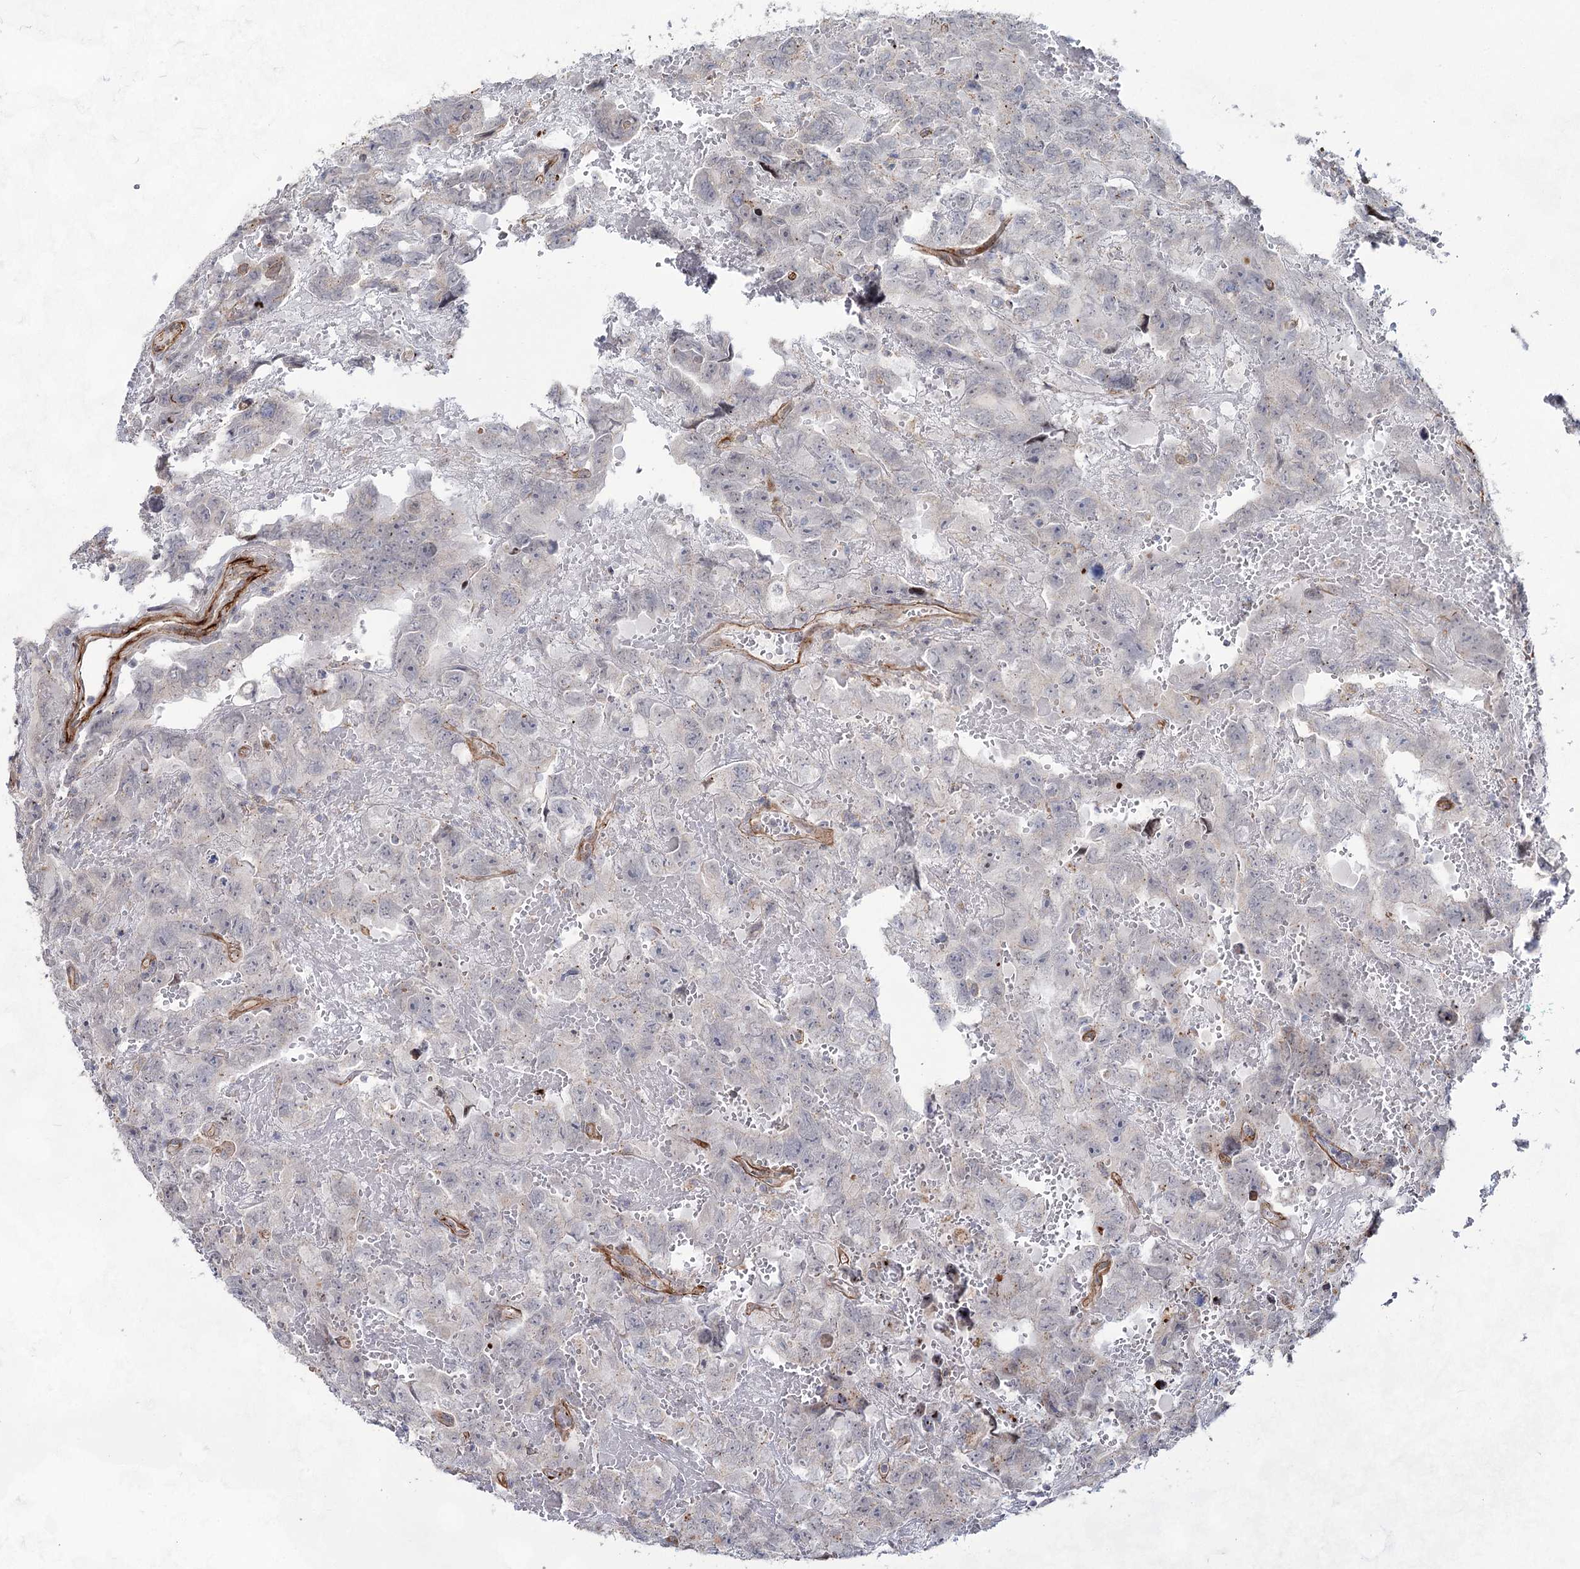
{"staining": {"intensity": "negative", "quantity": "none", "location": "none"}, "tissue": "testis cancer", "cell_type": "Tumor cells", "image_type": "cancer", "snomed": [{"axis": "morphology", "description": "Carcinoma, Embryonal, NOS"}, {"axis": "topography", "description": "Testis"}], "caption": "Immunohistochemistry image of human testis cancer (embryonal carcinoma) stained for a protein (brown), which demonstrates no staining in tumor cells.", "gene": "ATL2", "patient": {"sex": "male", "age": 45}}